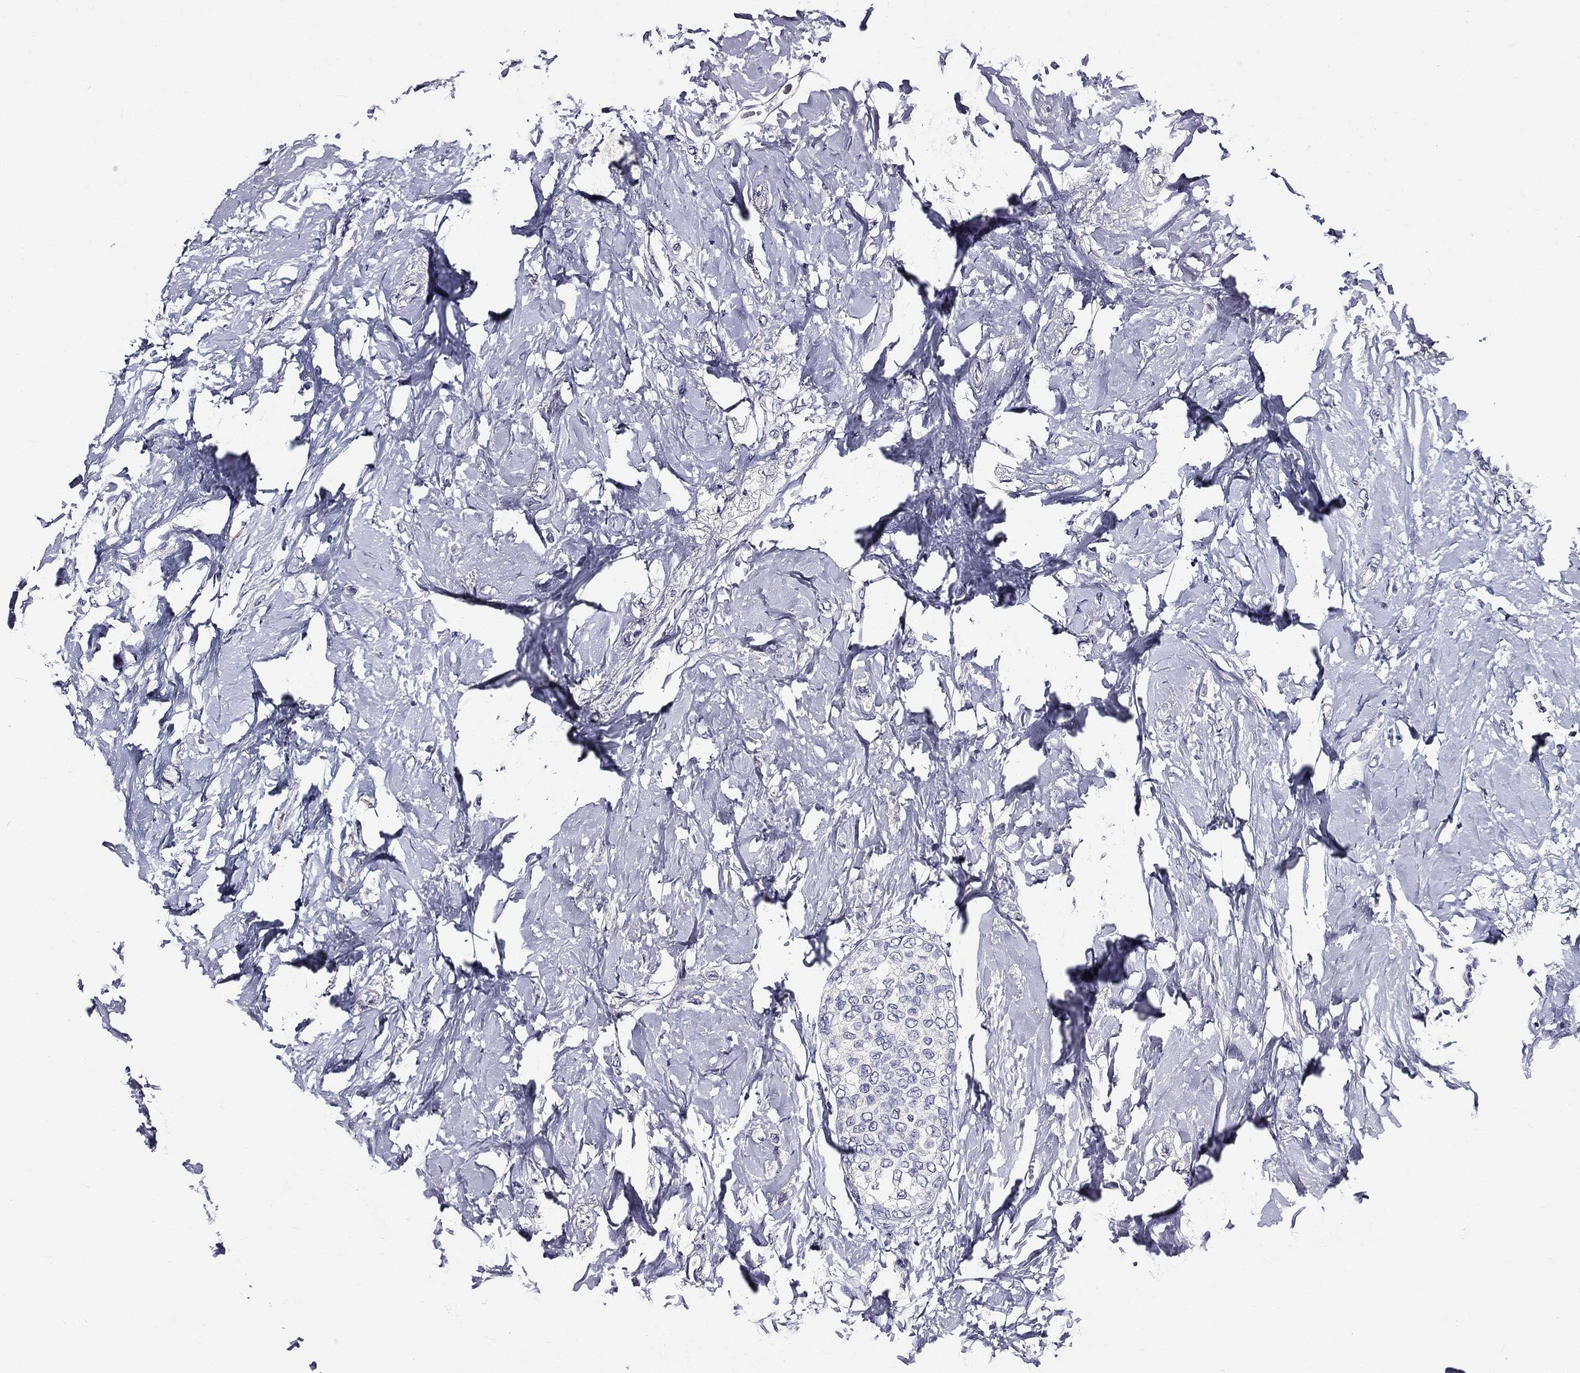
{"staining": {"intensity": "negative", "quantity": "none", "location": "none"}, "tissue": "breast cancer", "cell_type": "Tumor cells", "image_type": "cancer", "snomed": [{"axis": "morphology", "description": "Lobular carcinoma"}, {"axis": "topography", "description": "Breast"}], "caption": "The image demonstrates no significant staining in tumor cells of breast cancer (lobular carcinoma).", "gene": "DNALI1", "patient": {"sex": "female", "age": 66}}